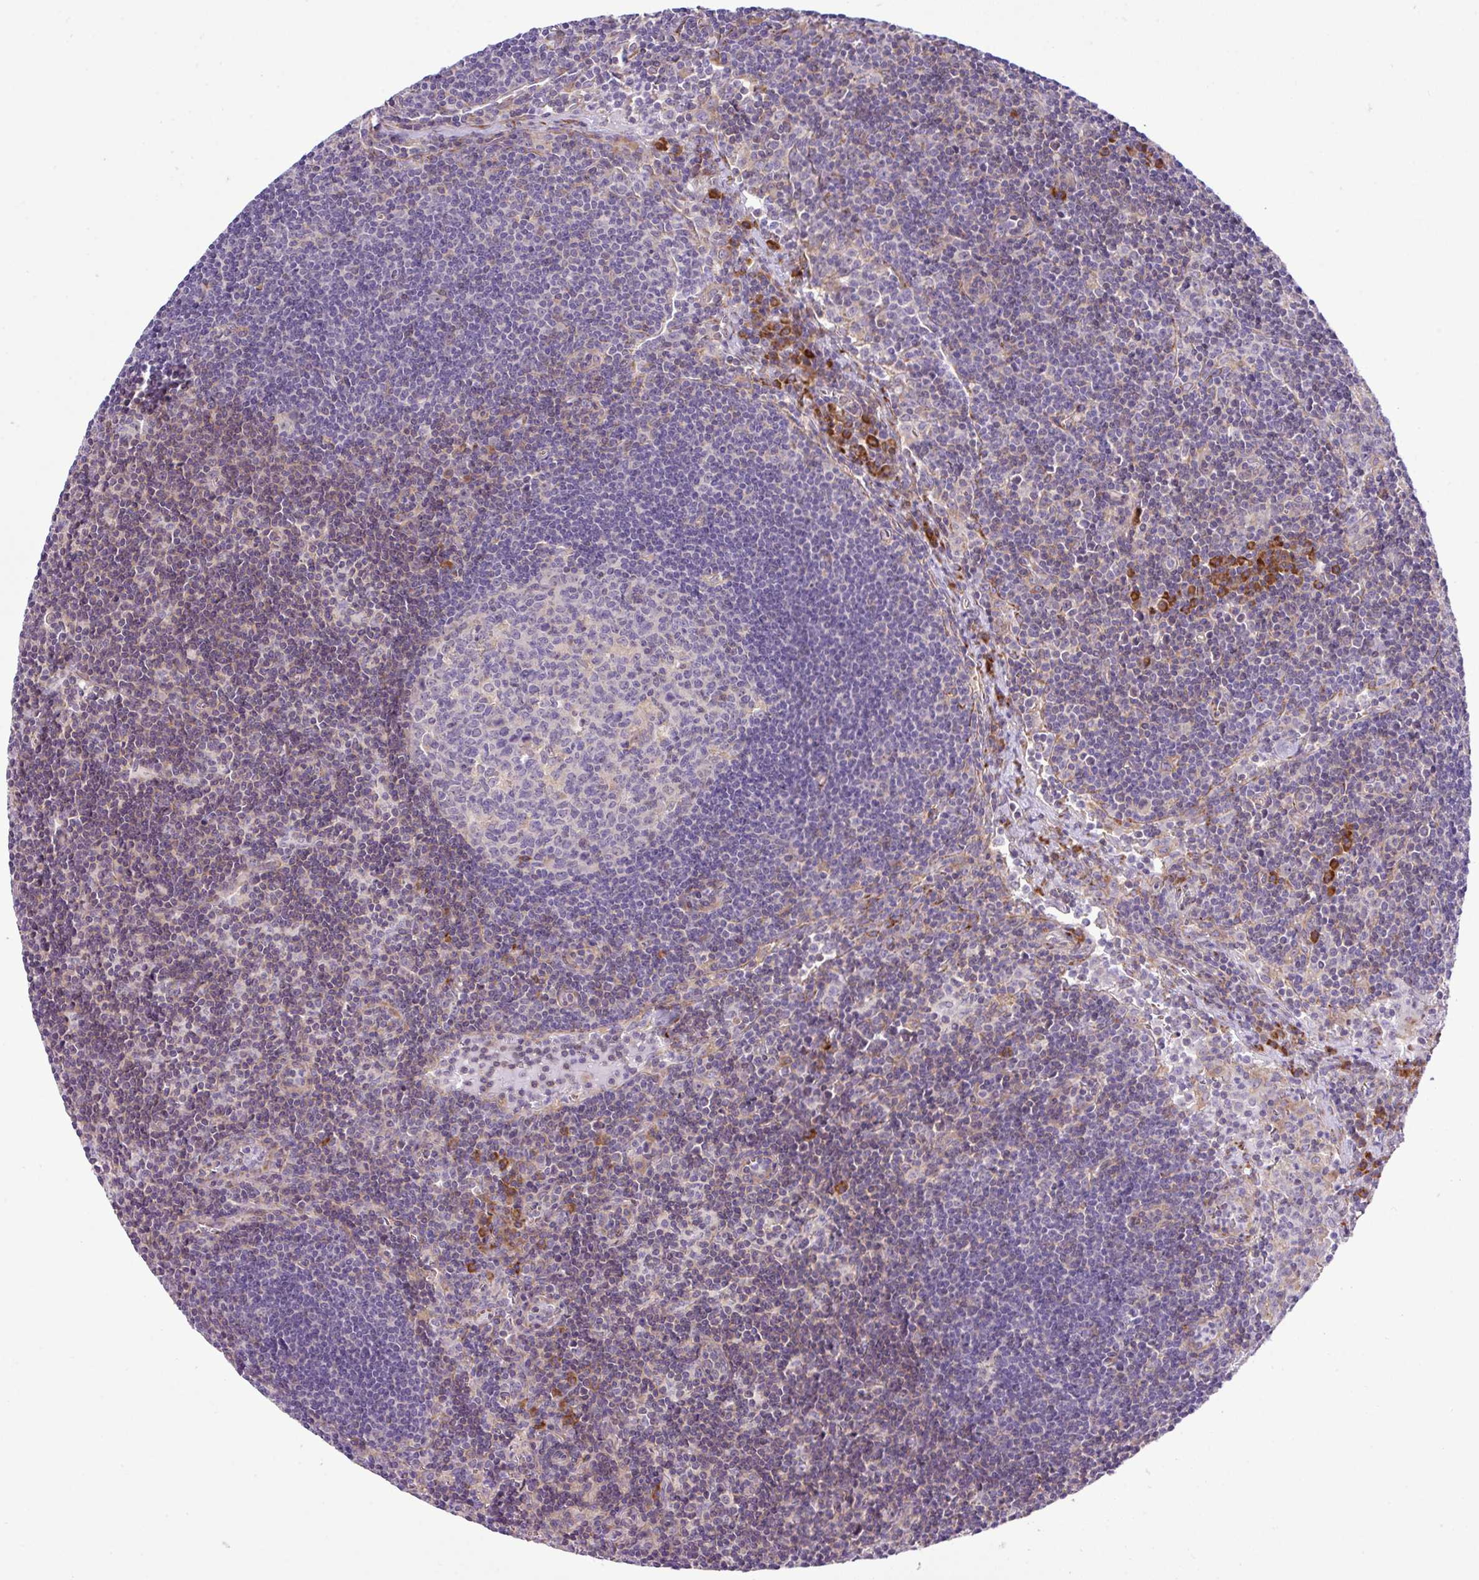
{"staining": {"intensity": "negative", "quantity": "none", "location": "none"}, "tissue": "lymph node", "cell_type": "Germinal center cells", "image_type": "normal", "snomed": [{"axis": "morphology", "description": "Normal tissue, NOS"}, {"axis": "topography", "description": "Lymph node"}], "caption": "The photomicrograph shows no staining of germinal center cells in unremarkable lymph node. (DAB (3,3'-diaminobenzidine) IHC, high magnification).", "gene": "CFAP97", "patient": {"sex": "female", "age": 29}}